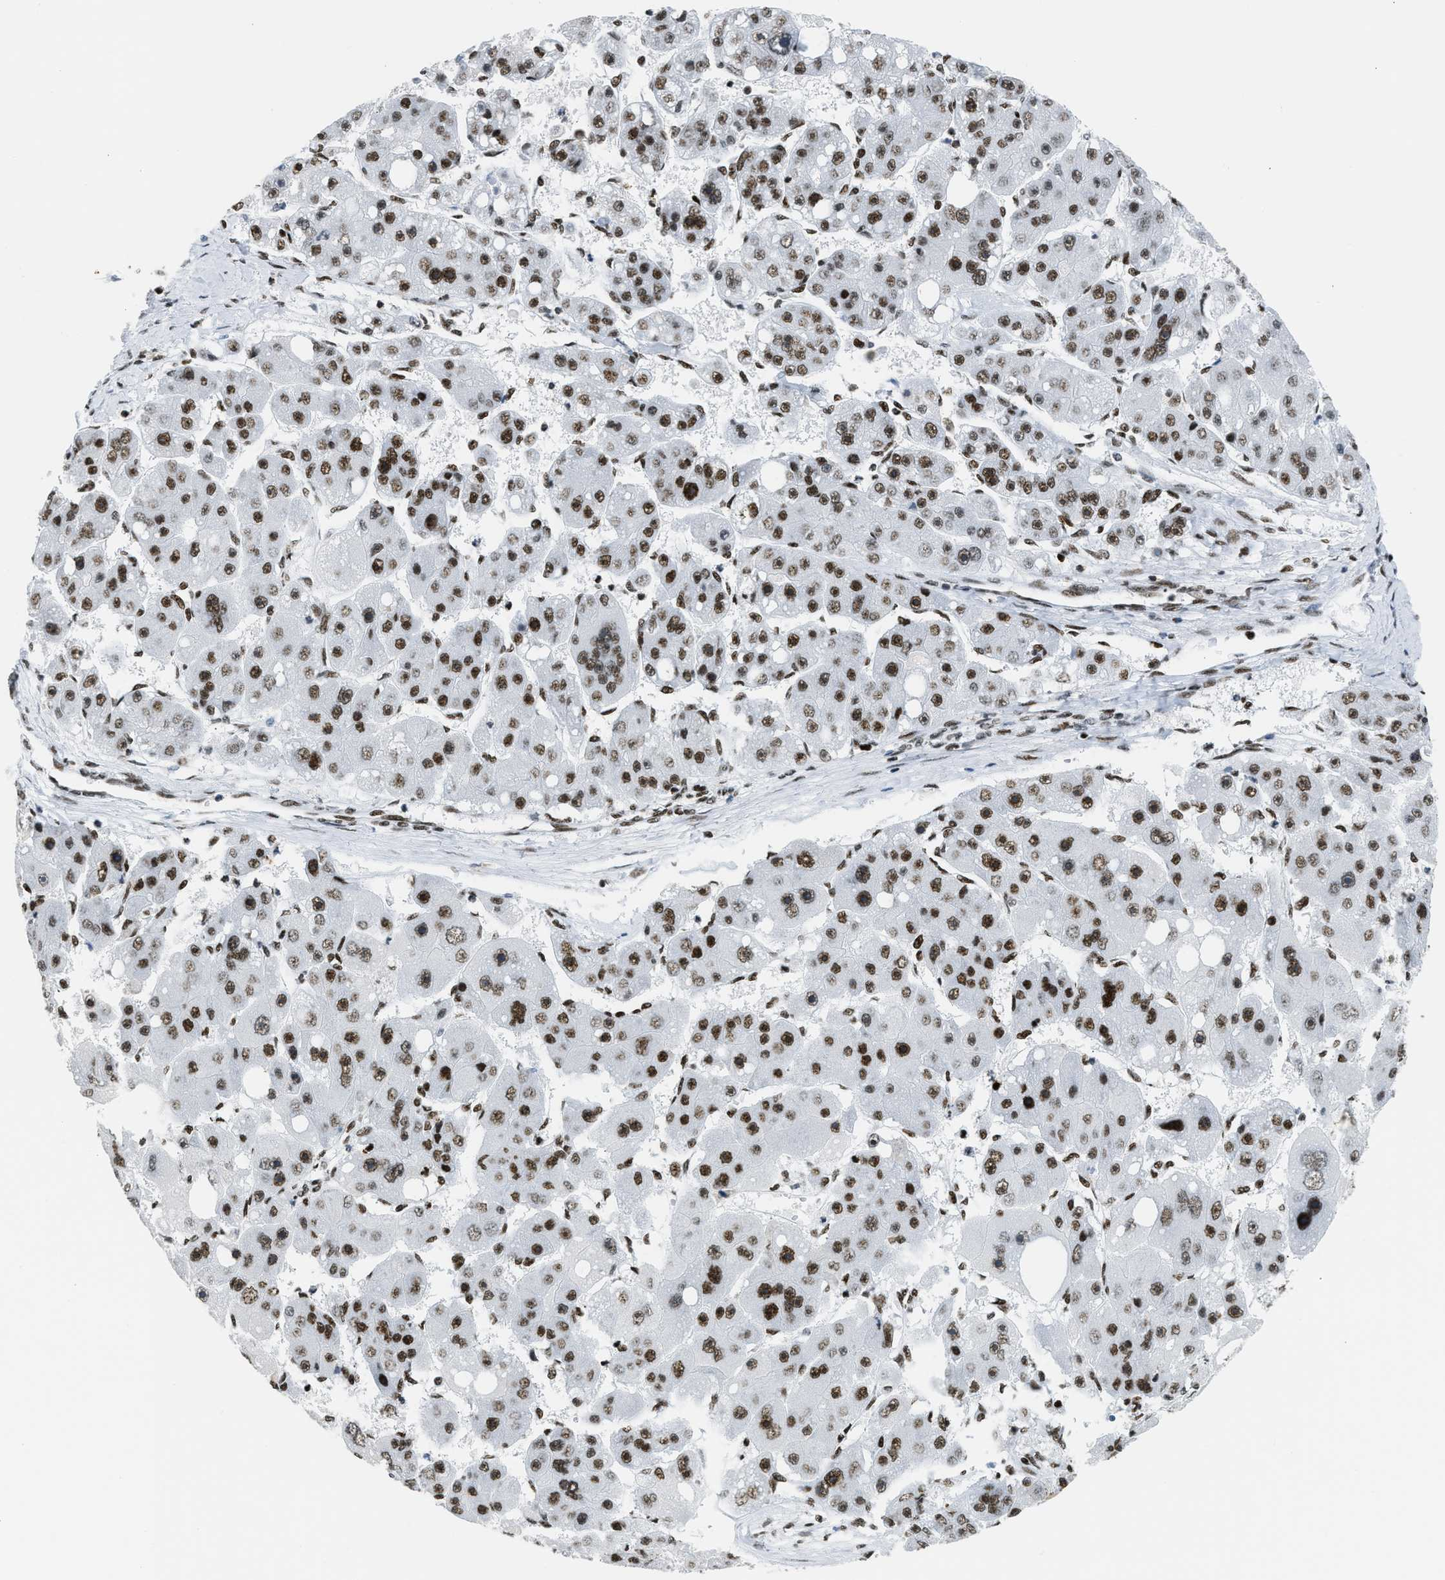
{"staining": {"intensity": "strong", "quantity": ">75%", "location": "nuclear"}, "tissue": "liver cancer", "cell_type": "Tumor cells", "image_type": "cancer", "snomed": [{"axis": "morphology", "description": "Carcinoma, Hepatocellular, NOS"}, {"axis": "topography", "description": "Liver"}], "caption": "About >75% of tumor cells in human liver hepatocellular carcinoma demonstrate strong nuclear protein expression as visualized by brown immunohistochemical staining.", "gene": "PIF1", "patient": {"sex": "female", "age": 61}}